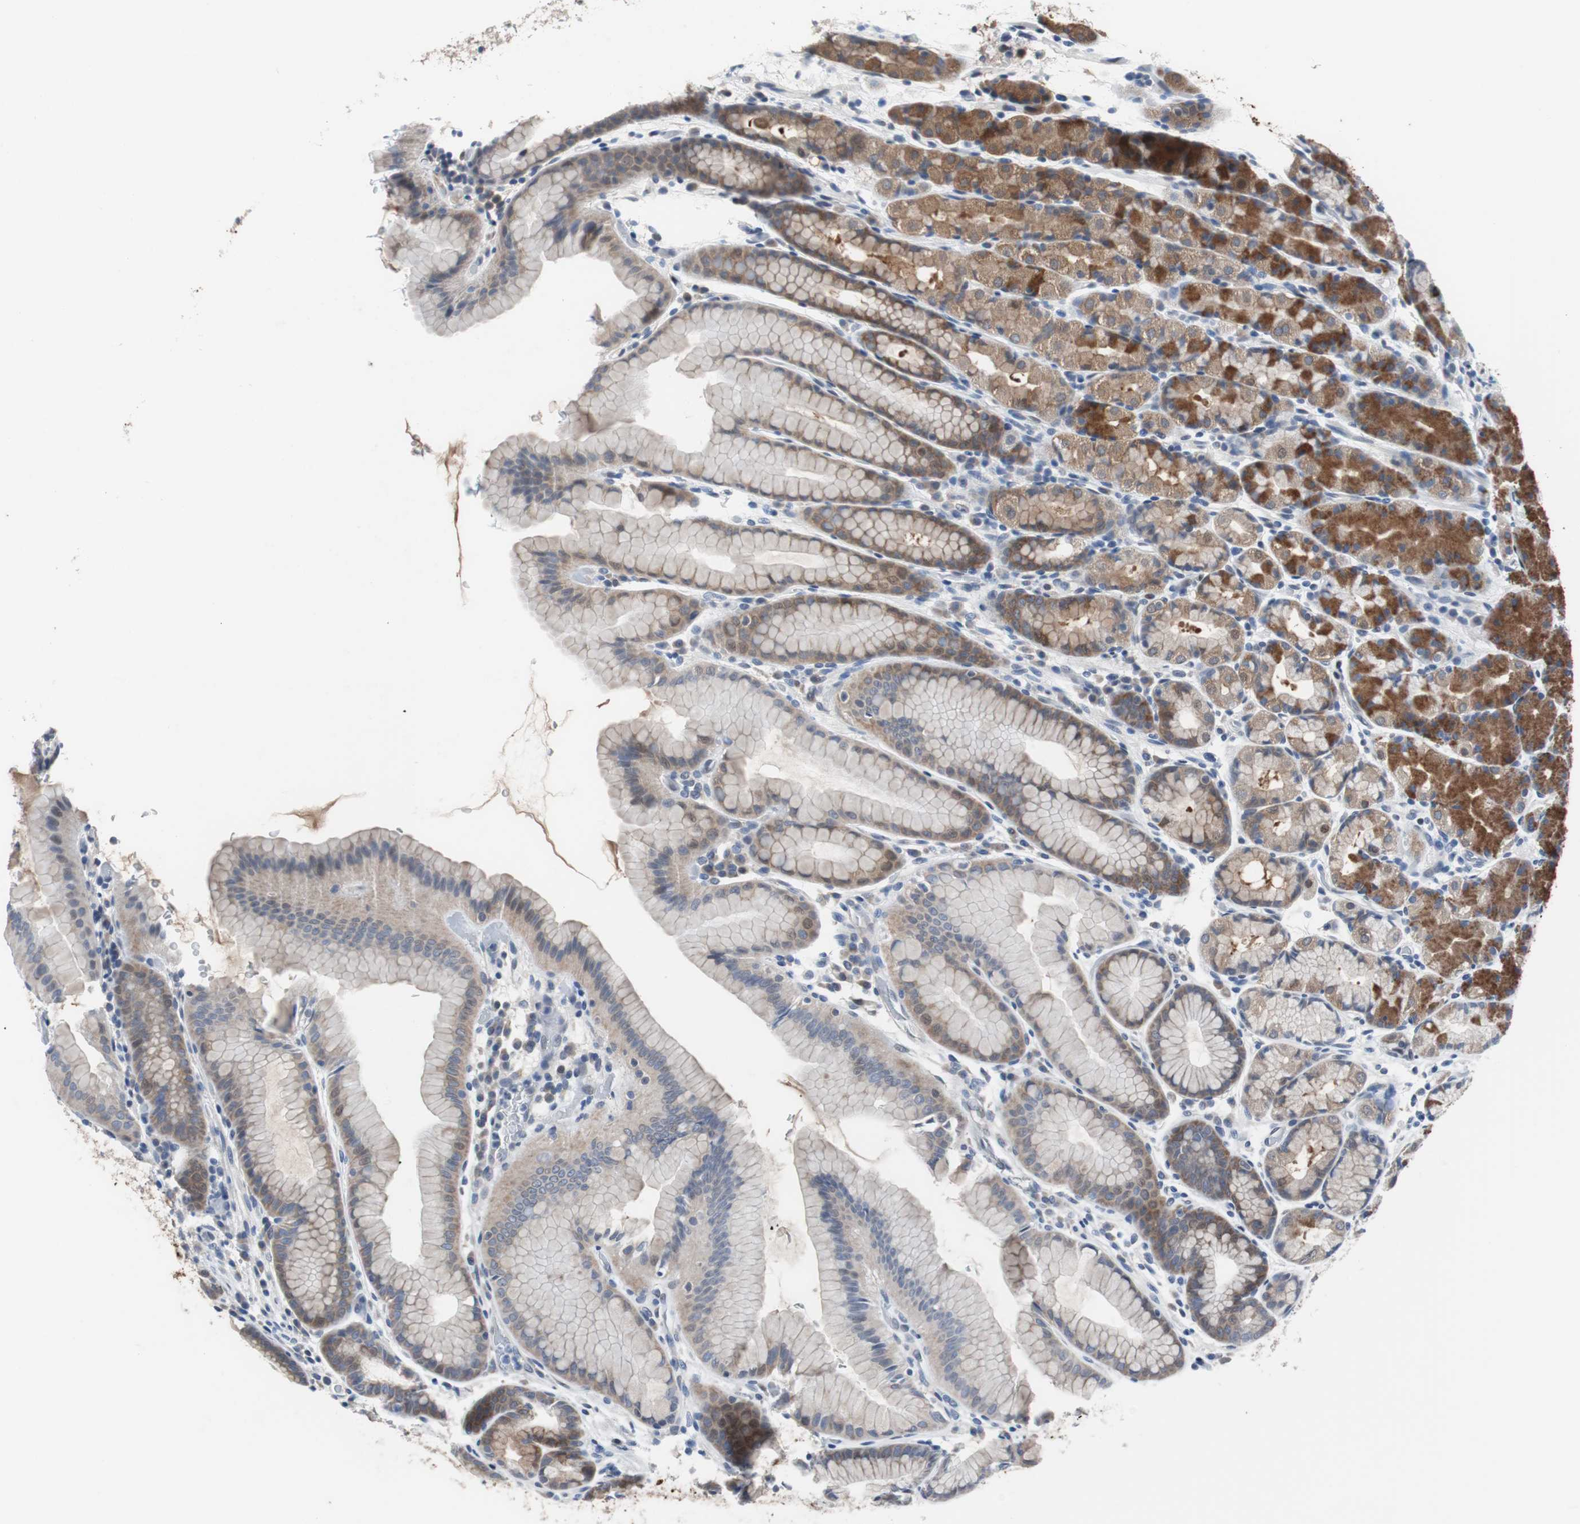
{"staining": {"intensity": "strong", "quantity": "25%-75%", "location": "cytoplasmic/membranous"}, "tissue": "stomach", "cell_type": "Glandular cells", "image_type": "normal", "snomed": [{"axis": "morphology", "description": "Normal tissue, NOS"}, {"axis": "topography", "description": "Stomach, upper"}], "caption": "The image demonstrates immunohistochemical staining of unremarkable stomach. There is strong cytoplasmic/membranous positivity is seen in approximately 25%-75% of glandular cells.", "gene": "TP63", "patient": {"sex": "male", "age": 68}}